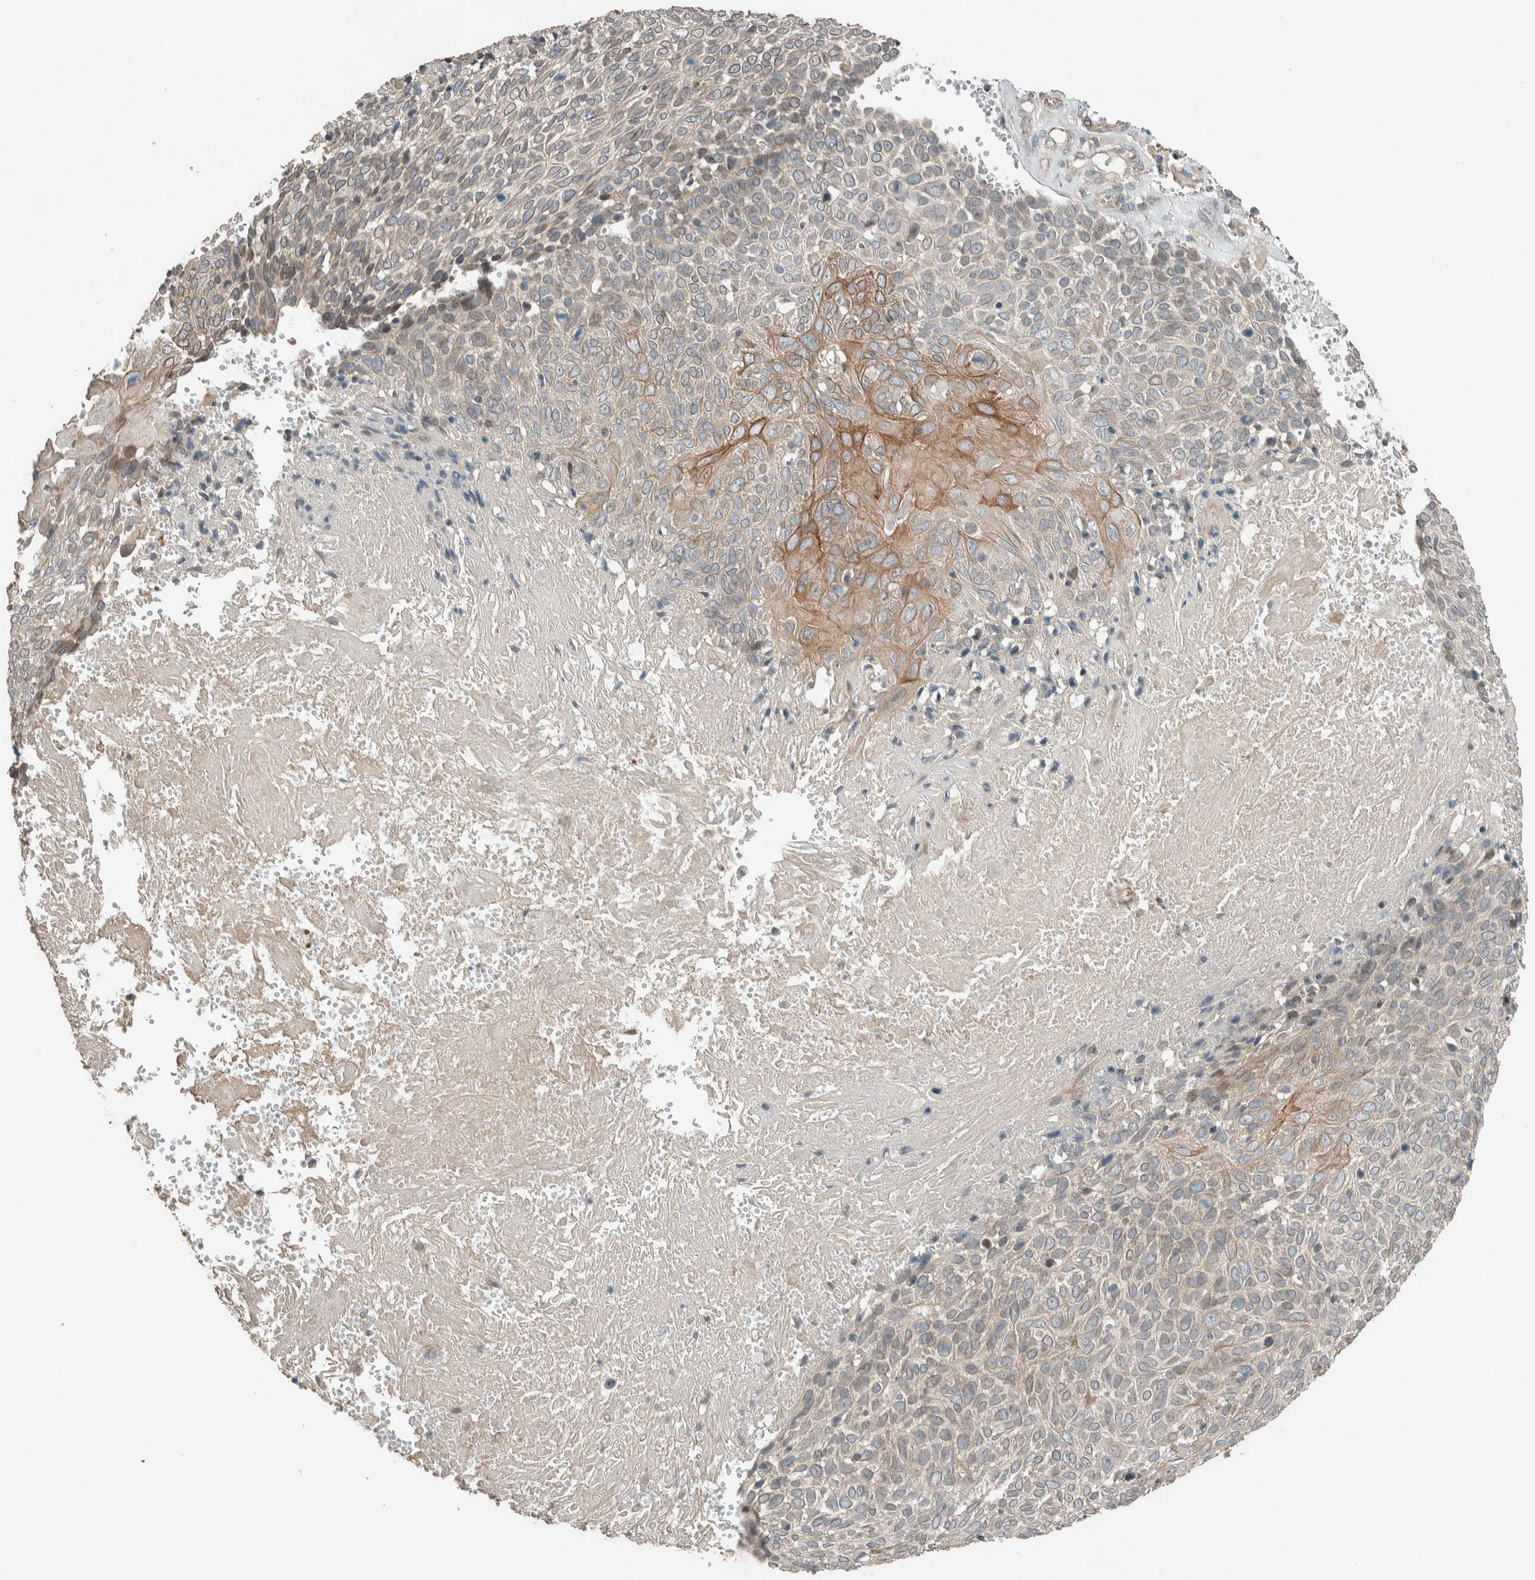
{"staining": {"intensity": "moderate", "quantity": "25%-75%", "location": "cytoplasmic/membranous"}, "tissue": "cervical cancer", "cell_type": "Tumor cells", "image_type": "cancer", "snomed": [{"axis": "morphology", "description": "Squamous cell carcinoma, NOS"}, {"axis": "topography", "description": "Cervix"}], "caption": "Tumor cells show medium levels of moderate cytoplasmic/membranous expression in about 25%-75% of cells in human cervical cancer (squamous cell carcinoma). (Stains: DAB (3,3'-diaminobenzidine) in brown, nuclei in blue, Microscopy: brightfield microscopy at high magnification).", "gene": "SEL1L", "patient": {"sex": "female", "age": 74}}